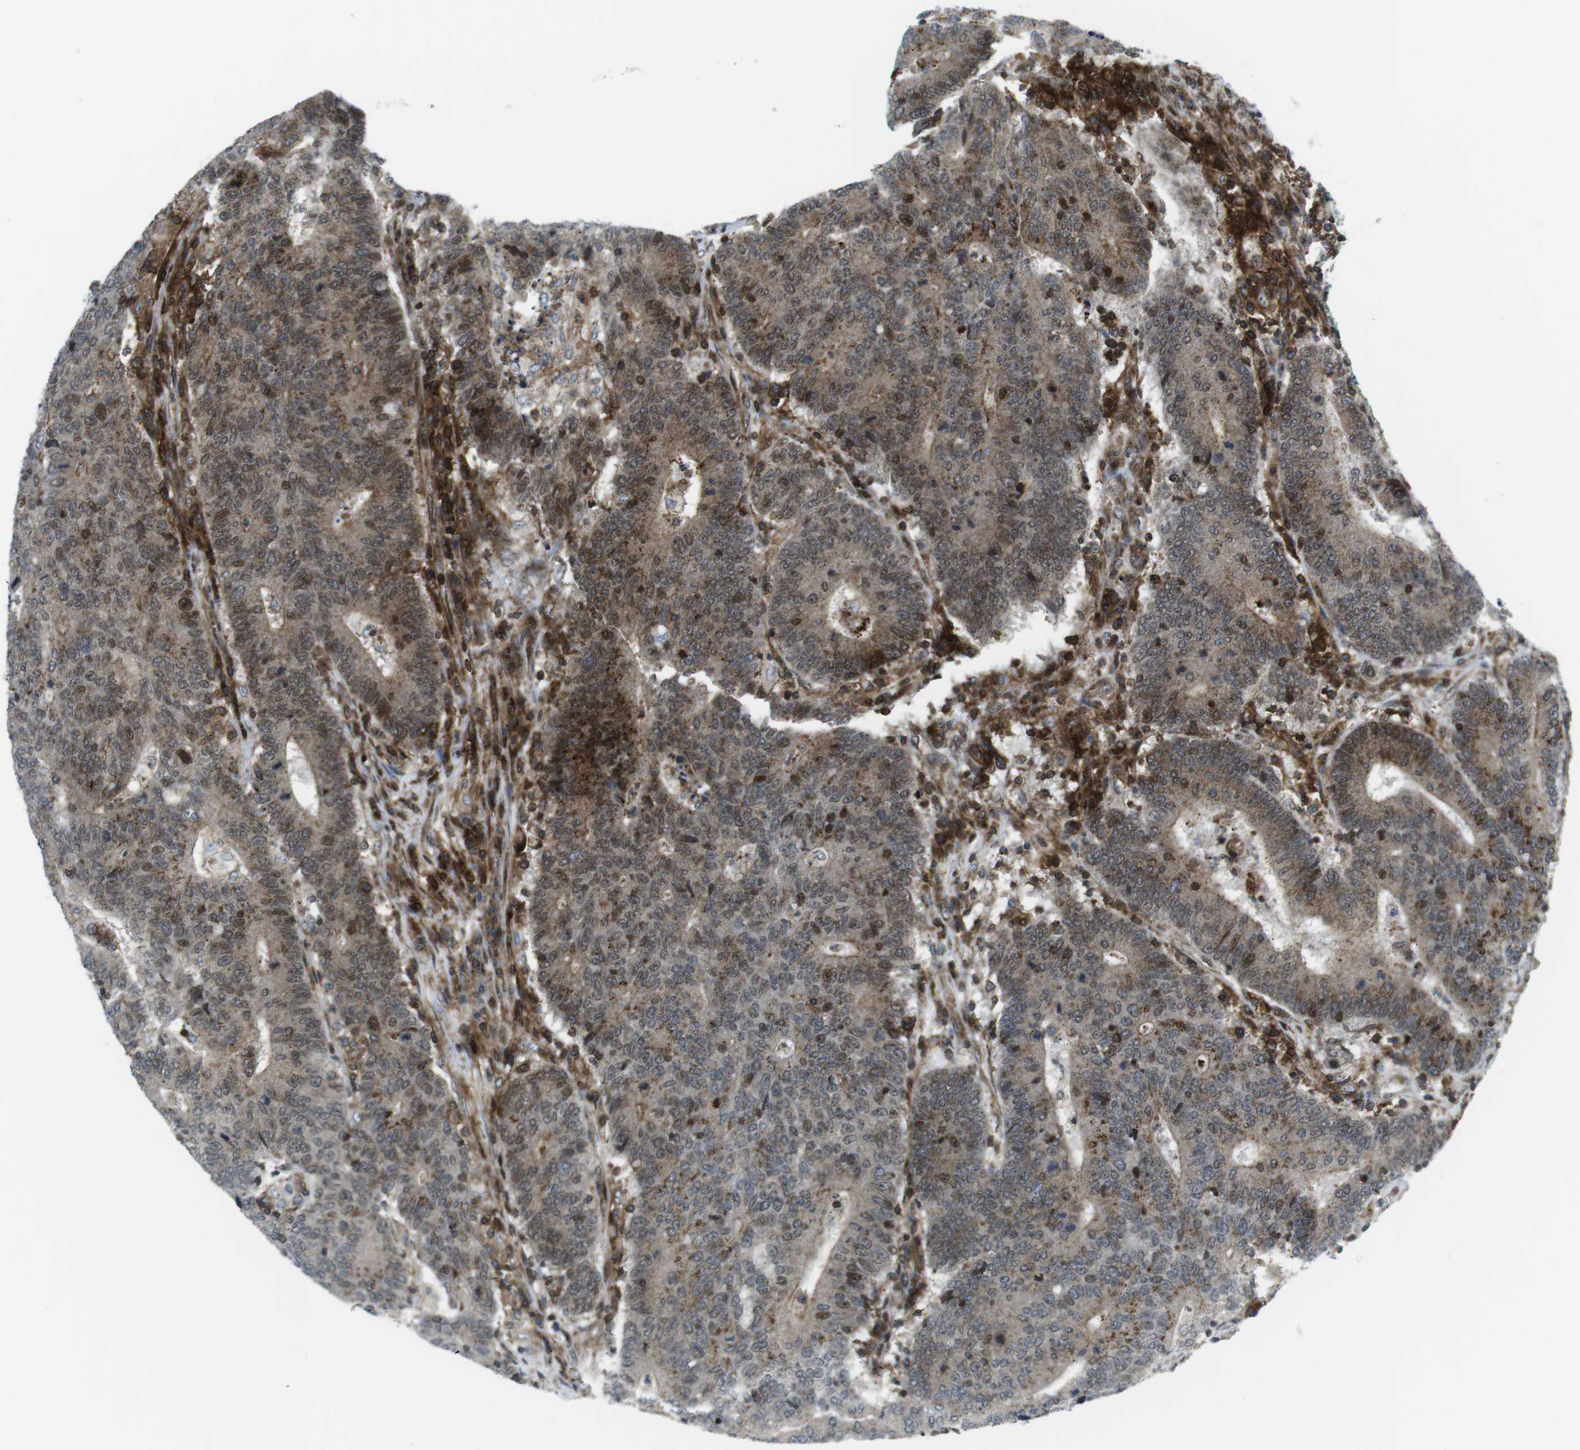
{"staining": {"intensity": "moderate", "quantity": "25%-75%", "location": "cytoplasmic/membranous"}, "tissue": "colorectal cancer", "cell_type": "Tumor cells", "image_type": "cancer", "snomed": [{"axis": "morphology", "description": "Normal tissue, NOS"}, {"axis": "morphology", "description": "Adenocarcinoma, NOS"}, {"axis": "topography", "description": "Colon"}], "caption": "High-power microscopy captured an immunohistochemistry histopathology image of colorectal cancer, revealing moderate cytoplasmic/membranous positivity in about 25%-75% of tumor cells. The staining was performed using DAB, with brown indicating positive protein expression. Nuclei are stained blue with hematoxylin.", "gene": "CUL7", "patient": {"sex": "female", "age": 75}}